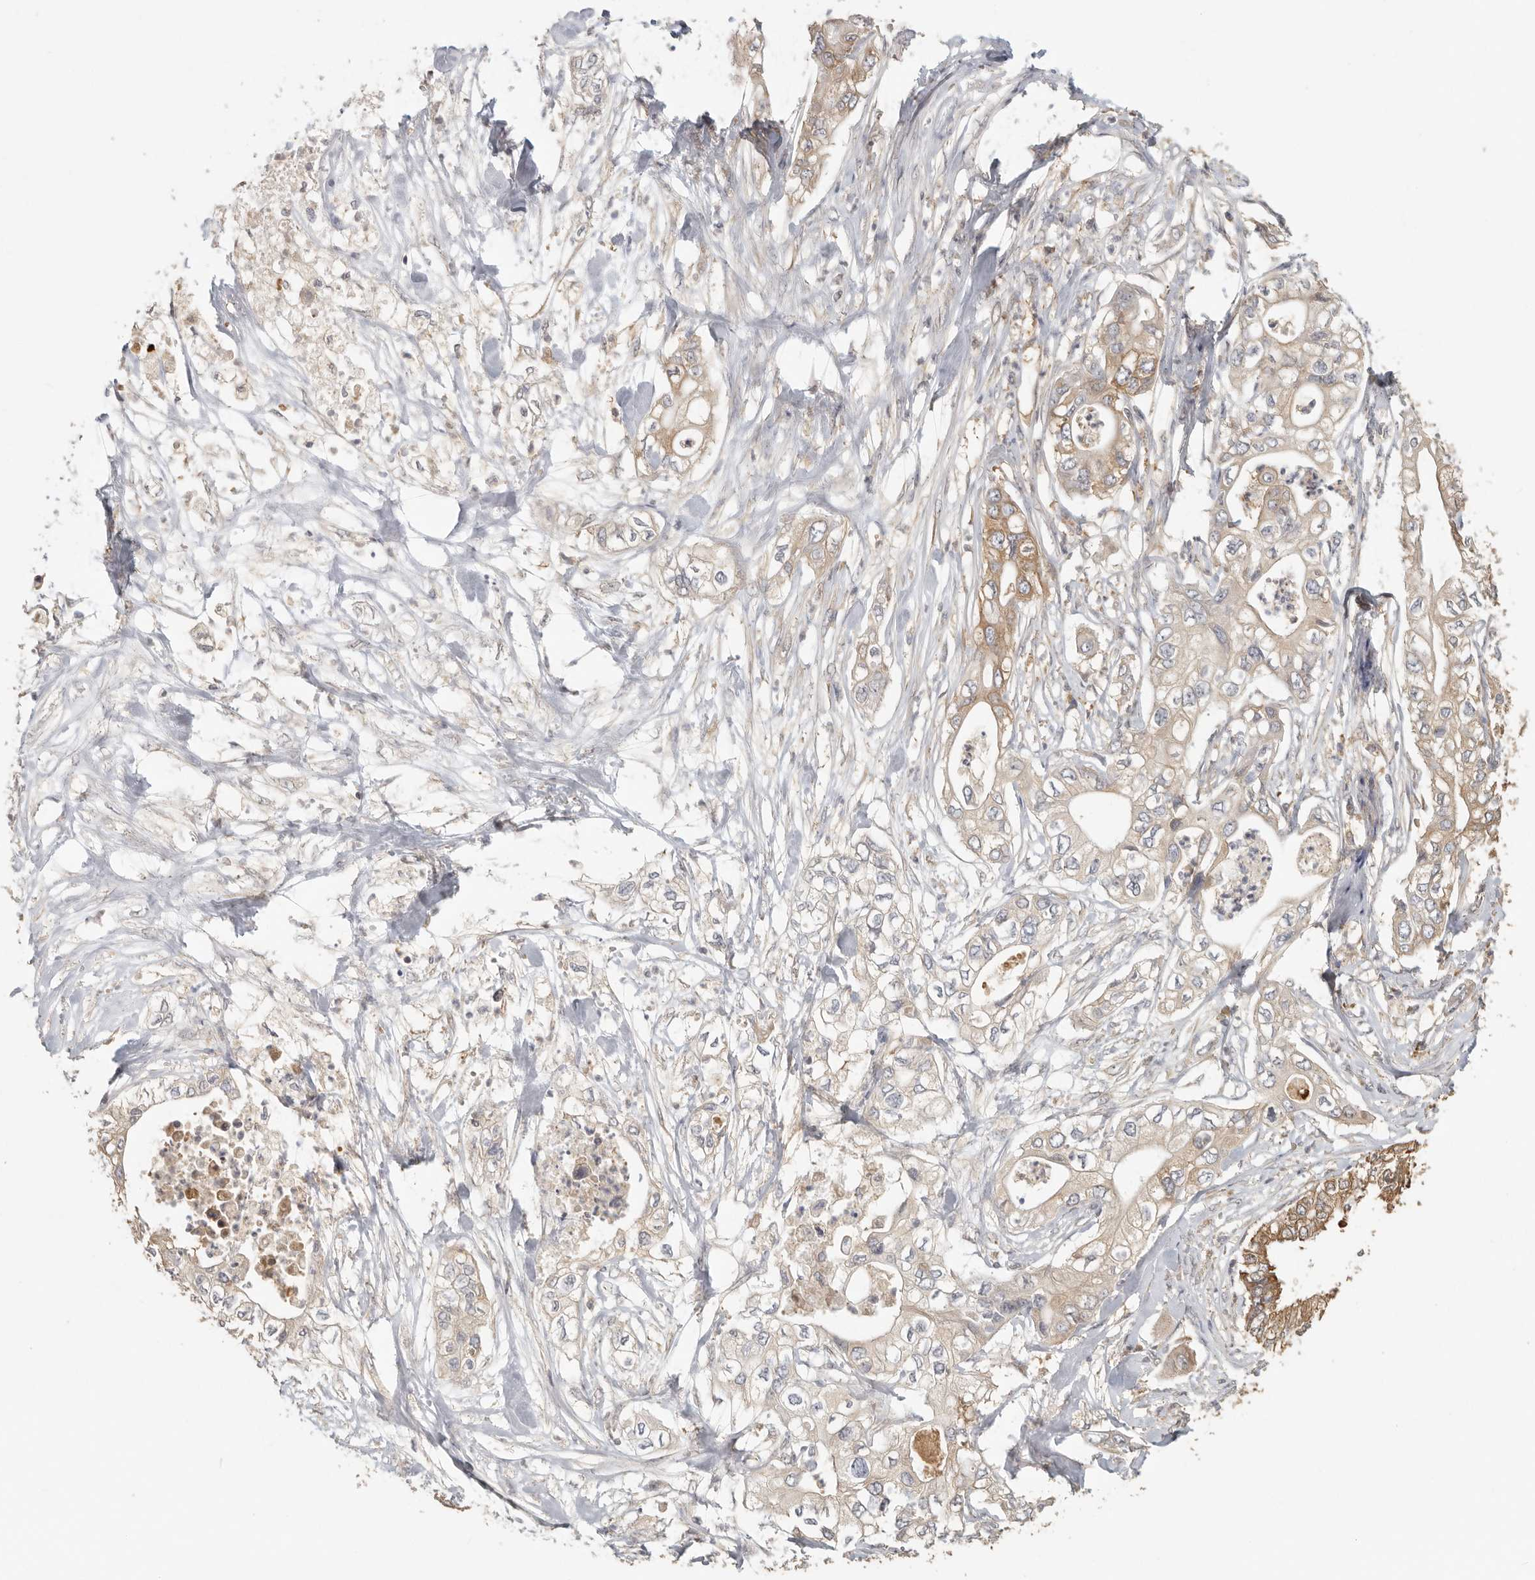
{"staining": {"intensity": "moderate", "quantity": "25%-75%", "location": "cytoplasmic/membranous"}, "tissue": "pancreatic cancer", "cell_type": "Tumor cells", "image_type": "cancer", "snomed": [{"axis": "morphology", "description": "Adenocarcinoma, NOS"}, {"axis": "topography", "description": "Pancreas"}], "caption": "Protein staining of pancreatic adenocarcinoma tissue displays moderate cytoplasmic/membranous staining in about 25%-75% of tumor cells. The staining was performed using DAB, with brown indicating positive protein expression. Nuclei are stained blue with hematoxylin.", "gene": "CCT8", "patient": {"sex": "female", "age": 78}}